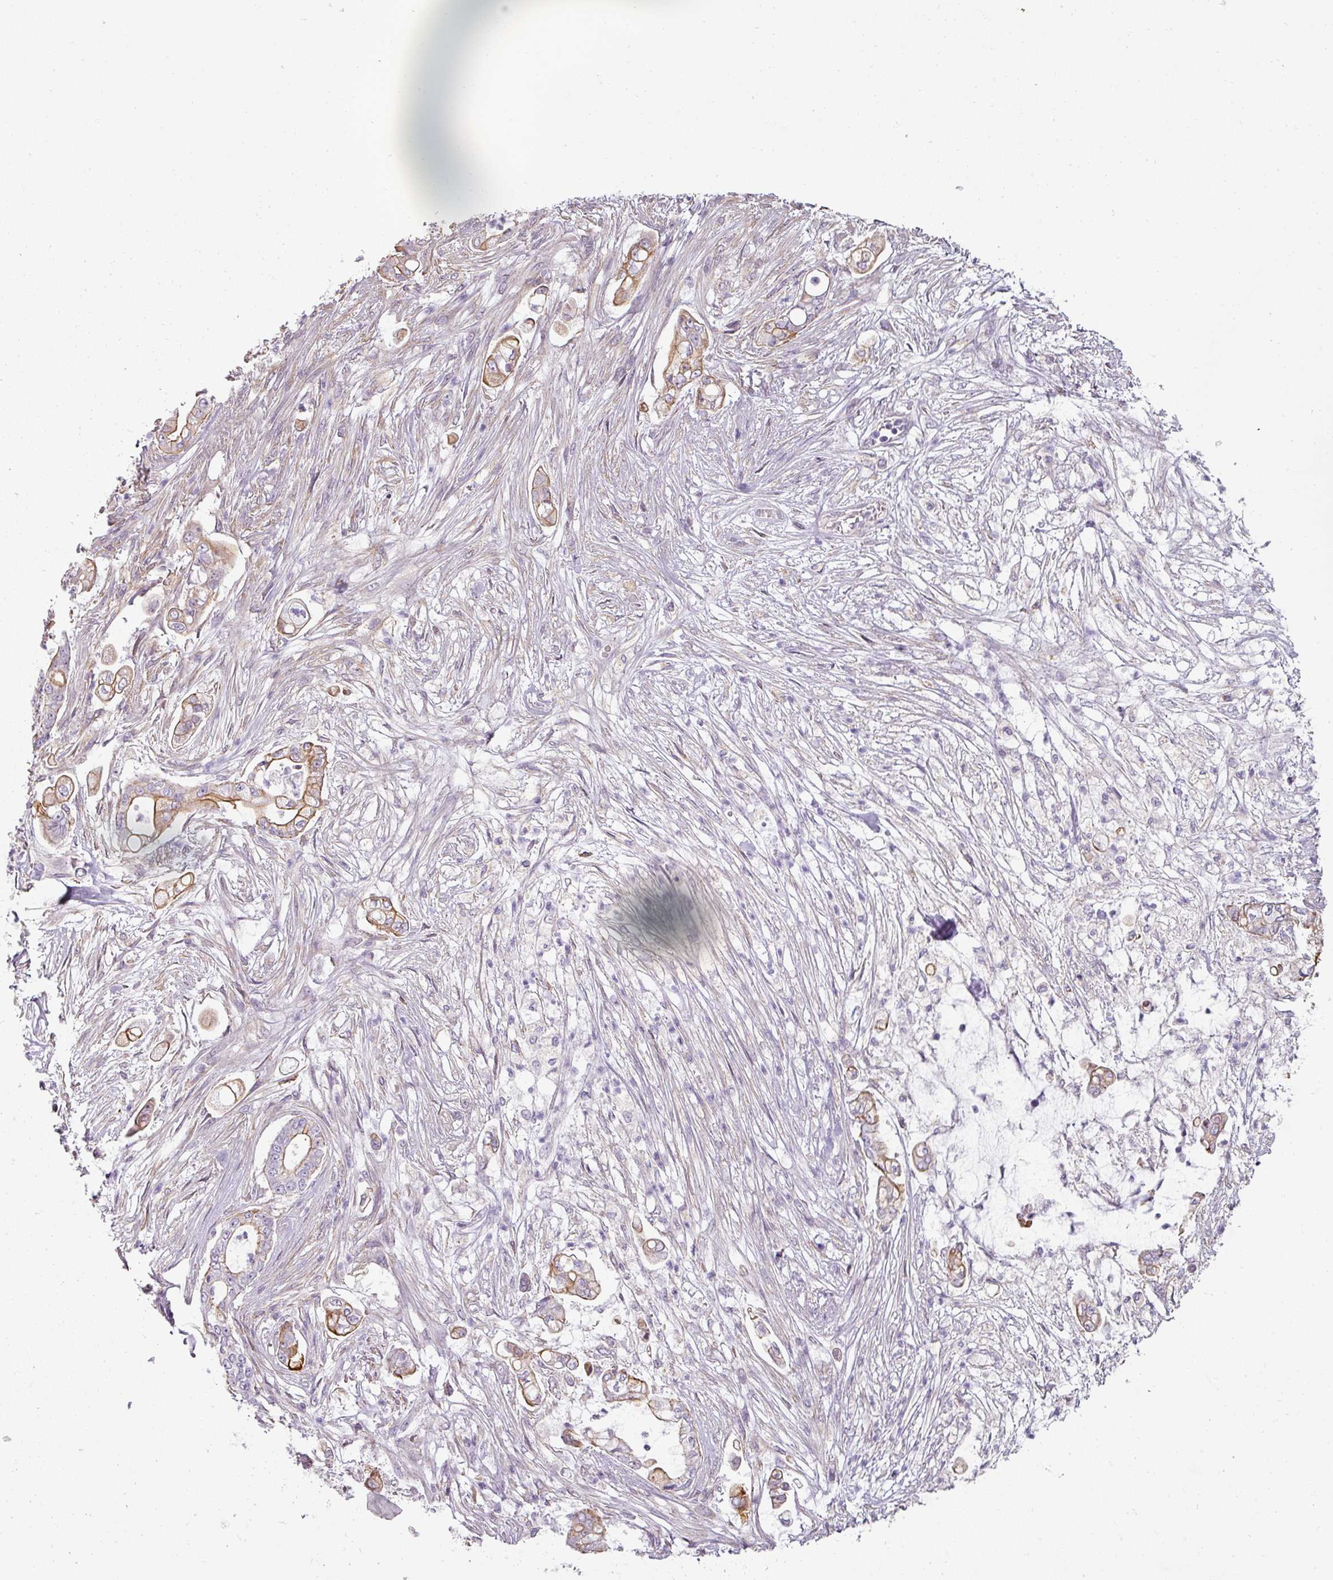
{"staining": {"intensity": "moderate", "quantity": ">75%", "location": "cytoplasmic/membranous"}, "tissue": "pancreatic cancer", "cell_type": "Tumor cells", "image_type": "cancer", "snomed": [{"axis": "morphology", "description": "Adenocarcinoma, NOS"}, {"axis": "topography", "description": "Pancreas"}], "caption": "Pancreatic adenocarcinoma tissue demonstrates moderate cytoplasmic/membranous staining in approximately >75% of tumor cells, visualized by immunohistochemistry. (brown staining indicates protein expression, while blue staining denotes nuclei).", "gene": "ASB1", "patient": {"sex": "female", "age": 69}}